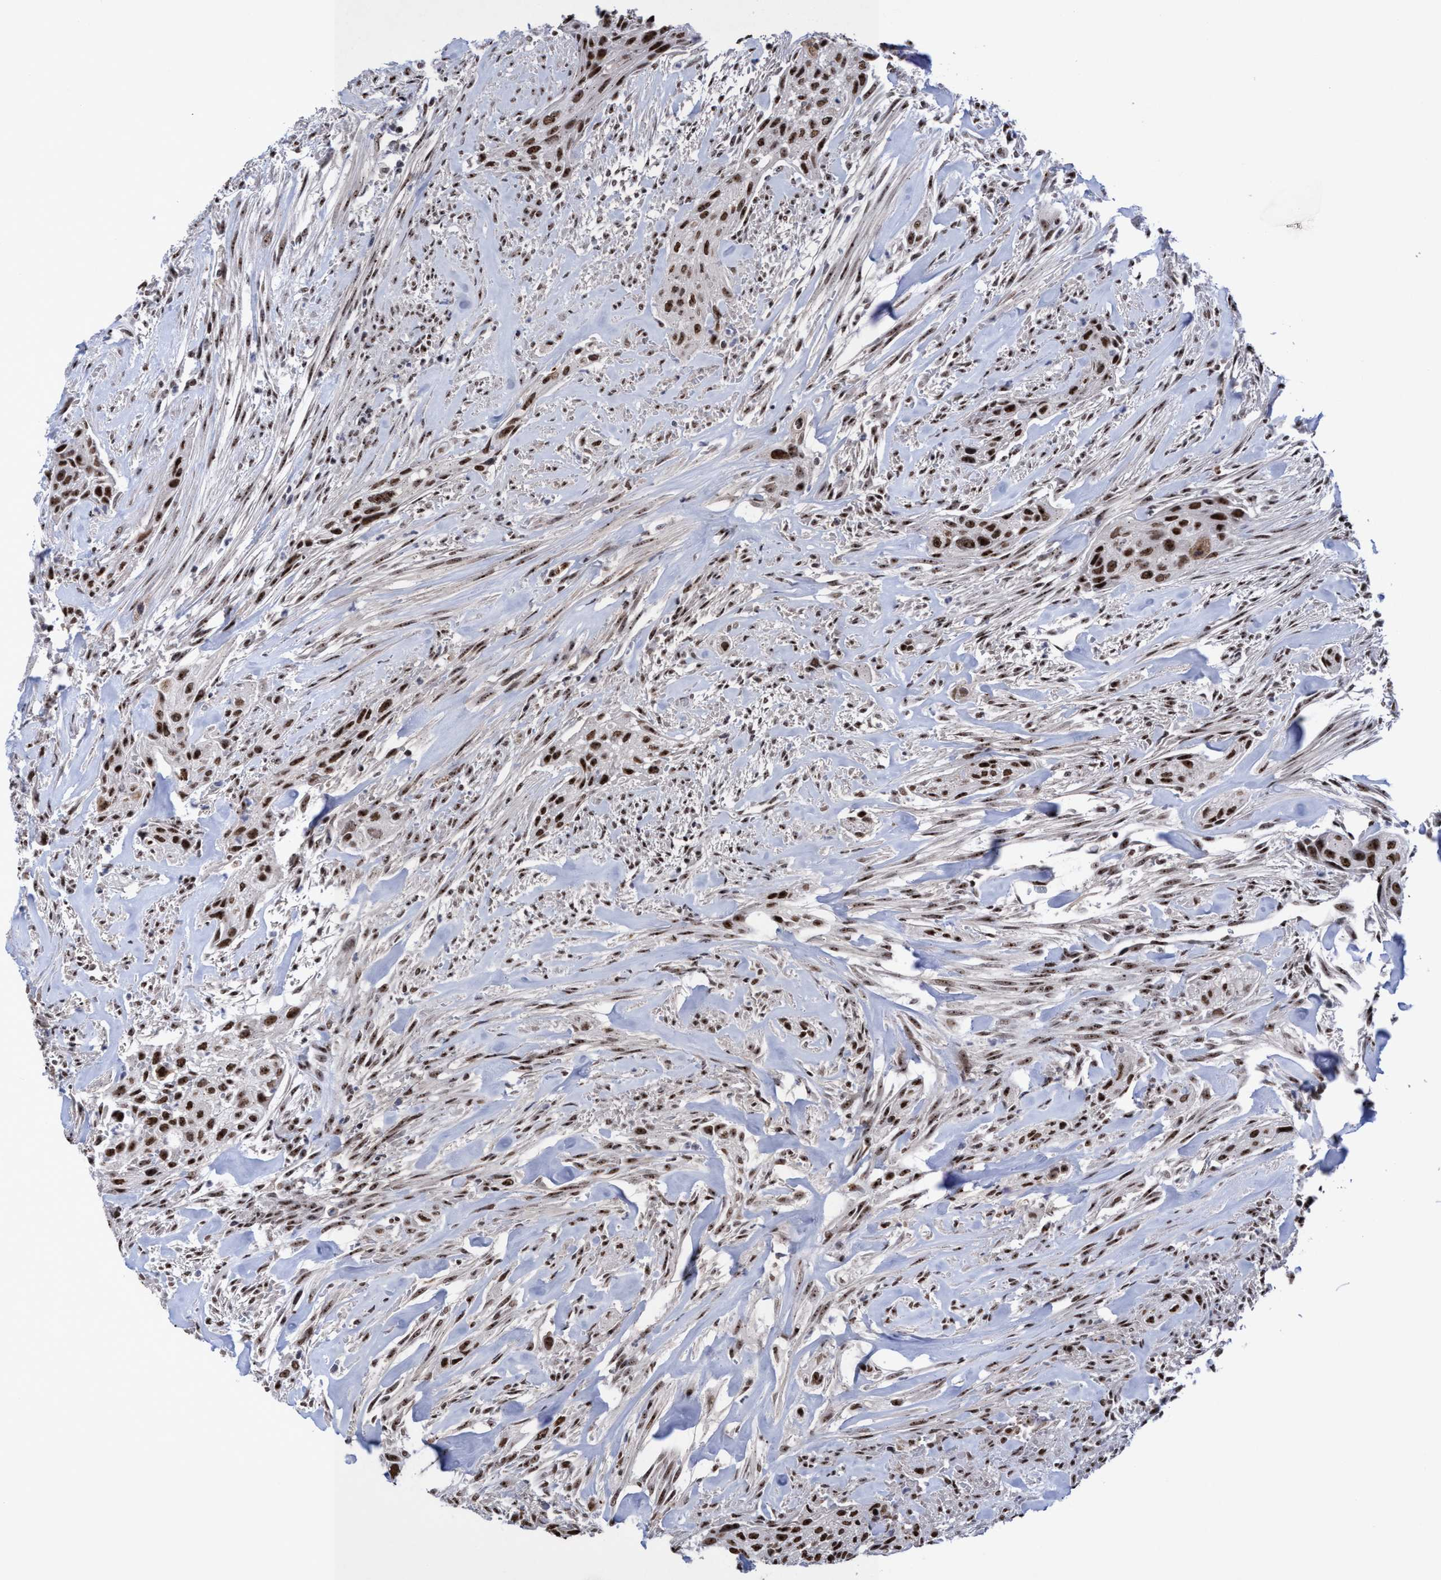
{"staining": {"intensity": "strong", "quantity": ">75%", "location": "nuclear"}, "tissue": "urothelial cancer", "cell_type": "Tumor cells", "image_type": "cancer", "snomed": [{"axis": "morphology", "description": "Urothelial carcinoma, Low grade"}, {"axis": "morphology", "description": "Urothelial carcinoma, High grade"}, {"axis": "topography", "description": "Urinary bladder"}], "caption": "Strong nuclear staining is seen in about >75% of tumor cells in urothelial carcinoma (high-grade).", "gene": "EFCAB10", "patient": {"sex": "male", "age": 35}}